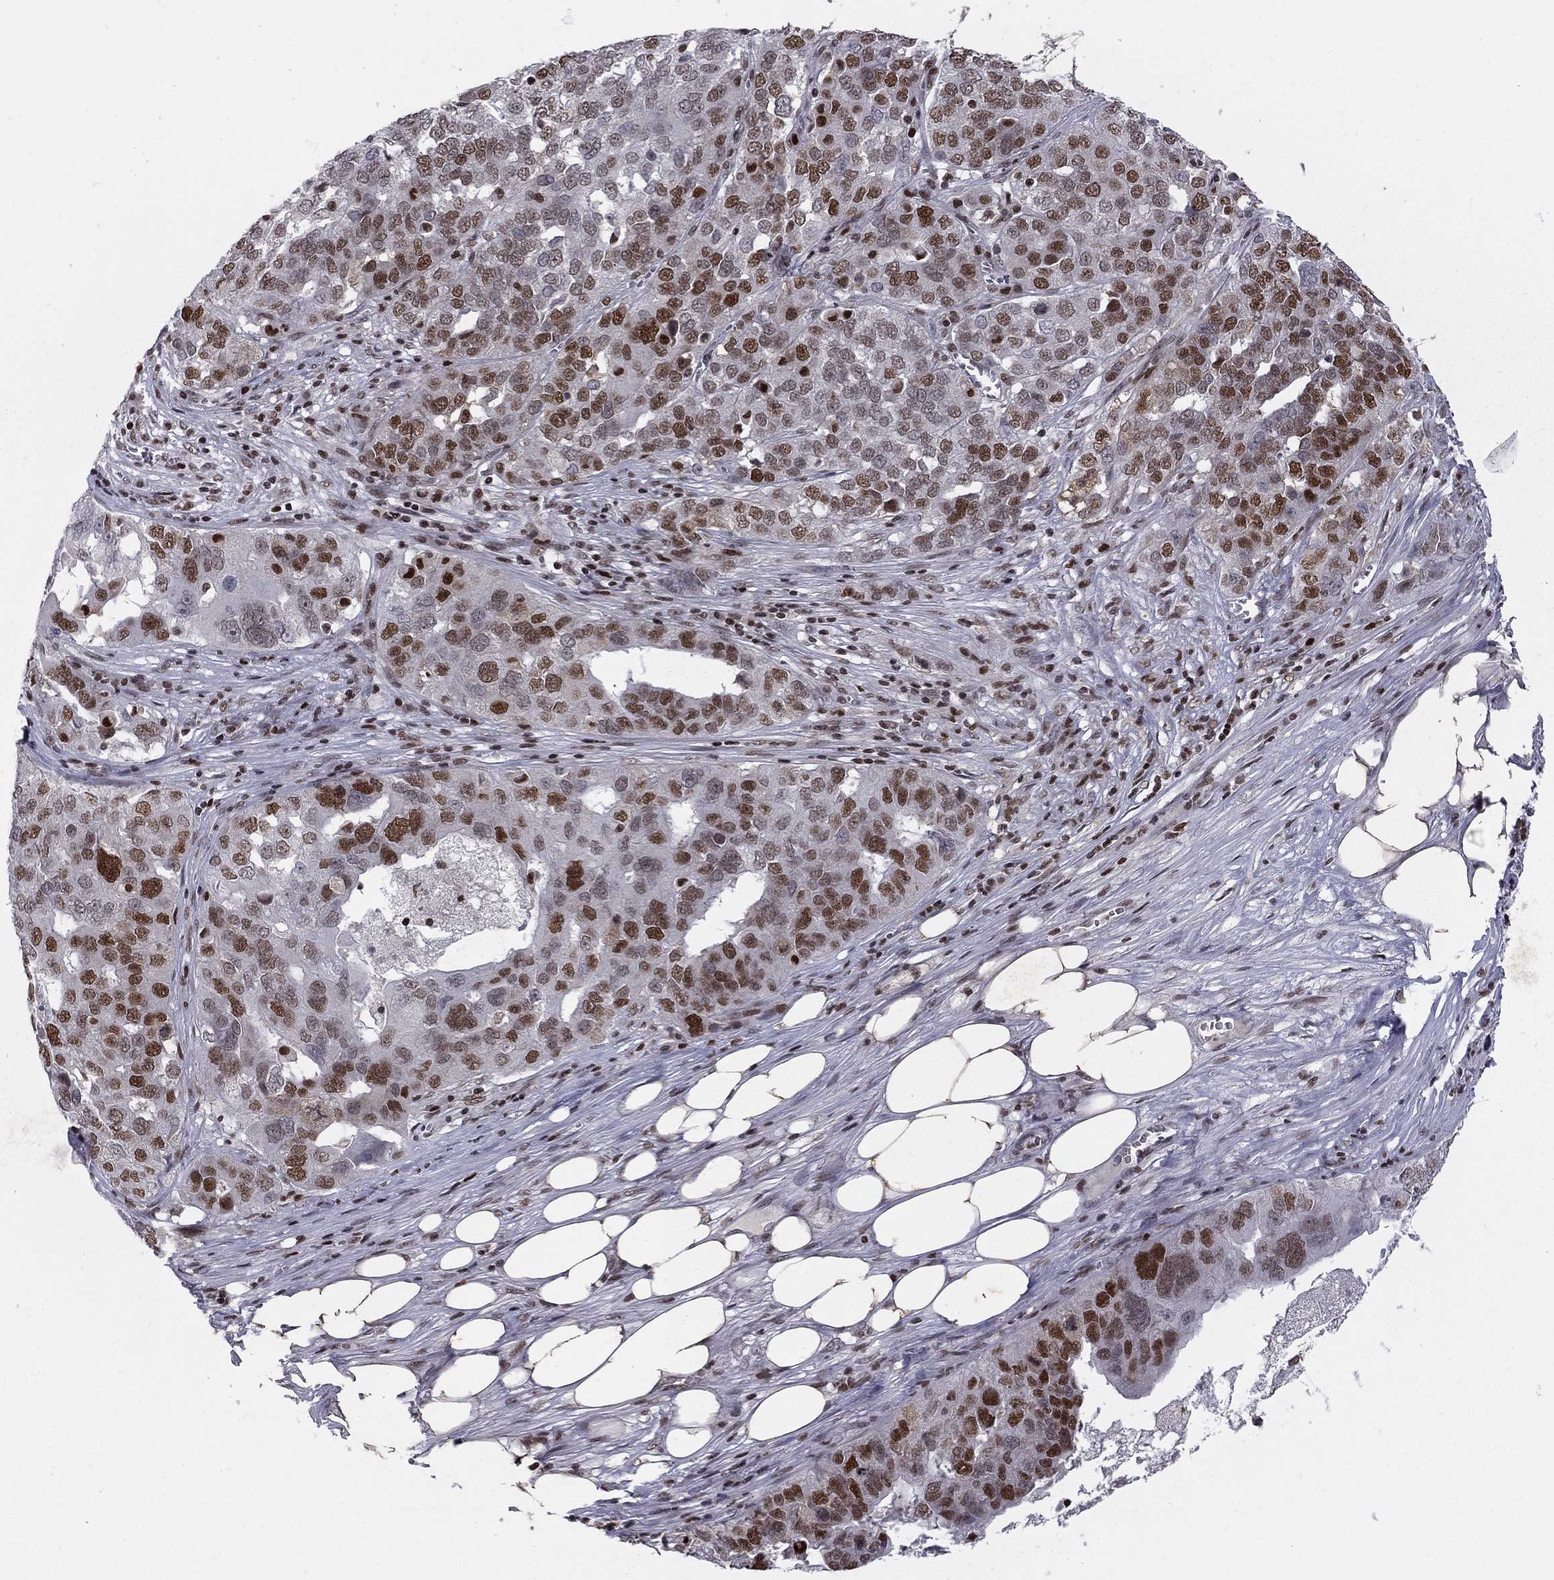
{"staining": {"intensity": "strong", "quantity": "25%-75%", "location": "nuclear"}, "tissue": "ovarian cancer", "cell_type": "Tumor cells", "image_type": "cancer", "snomed": [{"axis": "morphology", "description": "Carcinoma, endometroid"}, {"axis": "topography", "description": "Soft tissue"}, {"axis": "topography", "description": "Ovary"}], "caption": "This is an image of IHC staining of ovarian endometroid carcinoma, which shows strong positivity in the nuclear of tumor cells.", "gene": "RNASEH2C", "patient": {"sex": "female", "age": 52}}